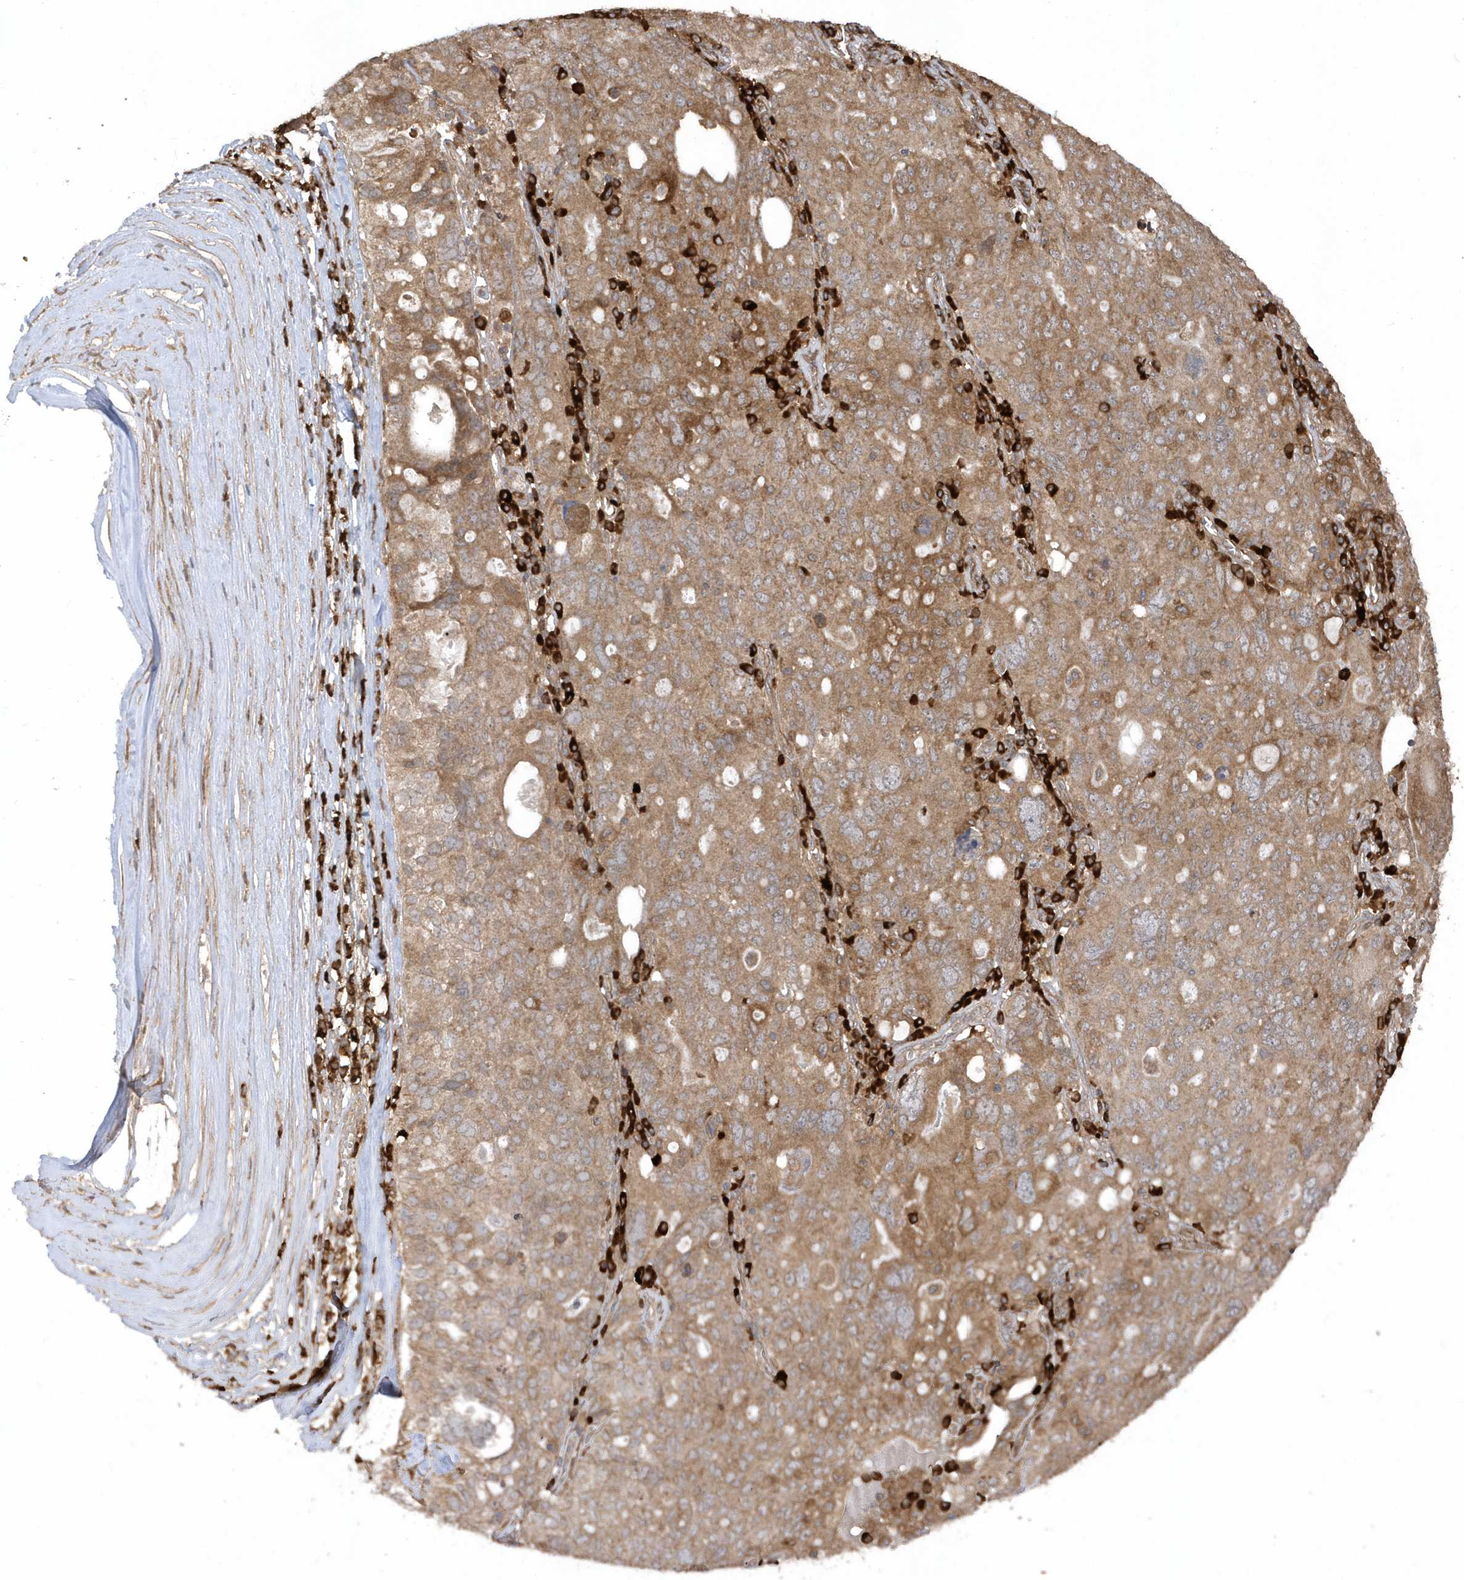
{"staining": {"intensity": "moderate", "quantity": ">75%", "location": "cytoplasmic/membranous"}, "tissue": "ovarian cancer", "cell_type": "Tumor cells", "image_type": "cancer", "snomed": [{"axis": "morphology", "description": "Carcinoma, endometroid"}, {"axis": "topography", "description": "Ovary"}], "caption": "Ovarian cancer (endometroid carcinoma) stained for a protein (brown) demonstrates moderate cytoplasmic/membranous positive positivity in about >75% of tumor cells.", "gene": "HERPUD1", "patient": {"sex": "female", "age": 62}}